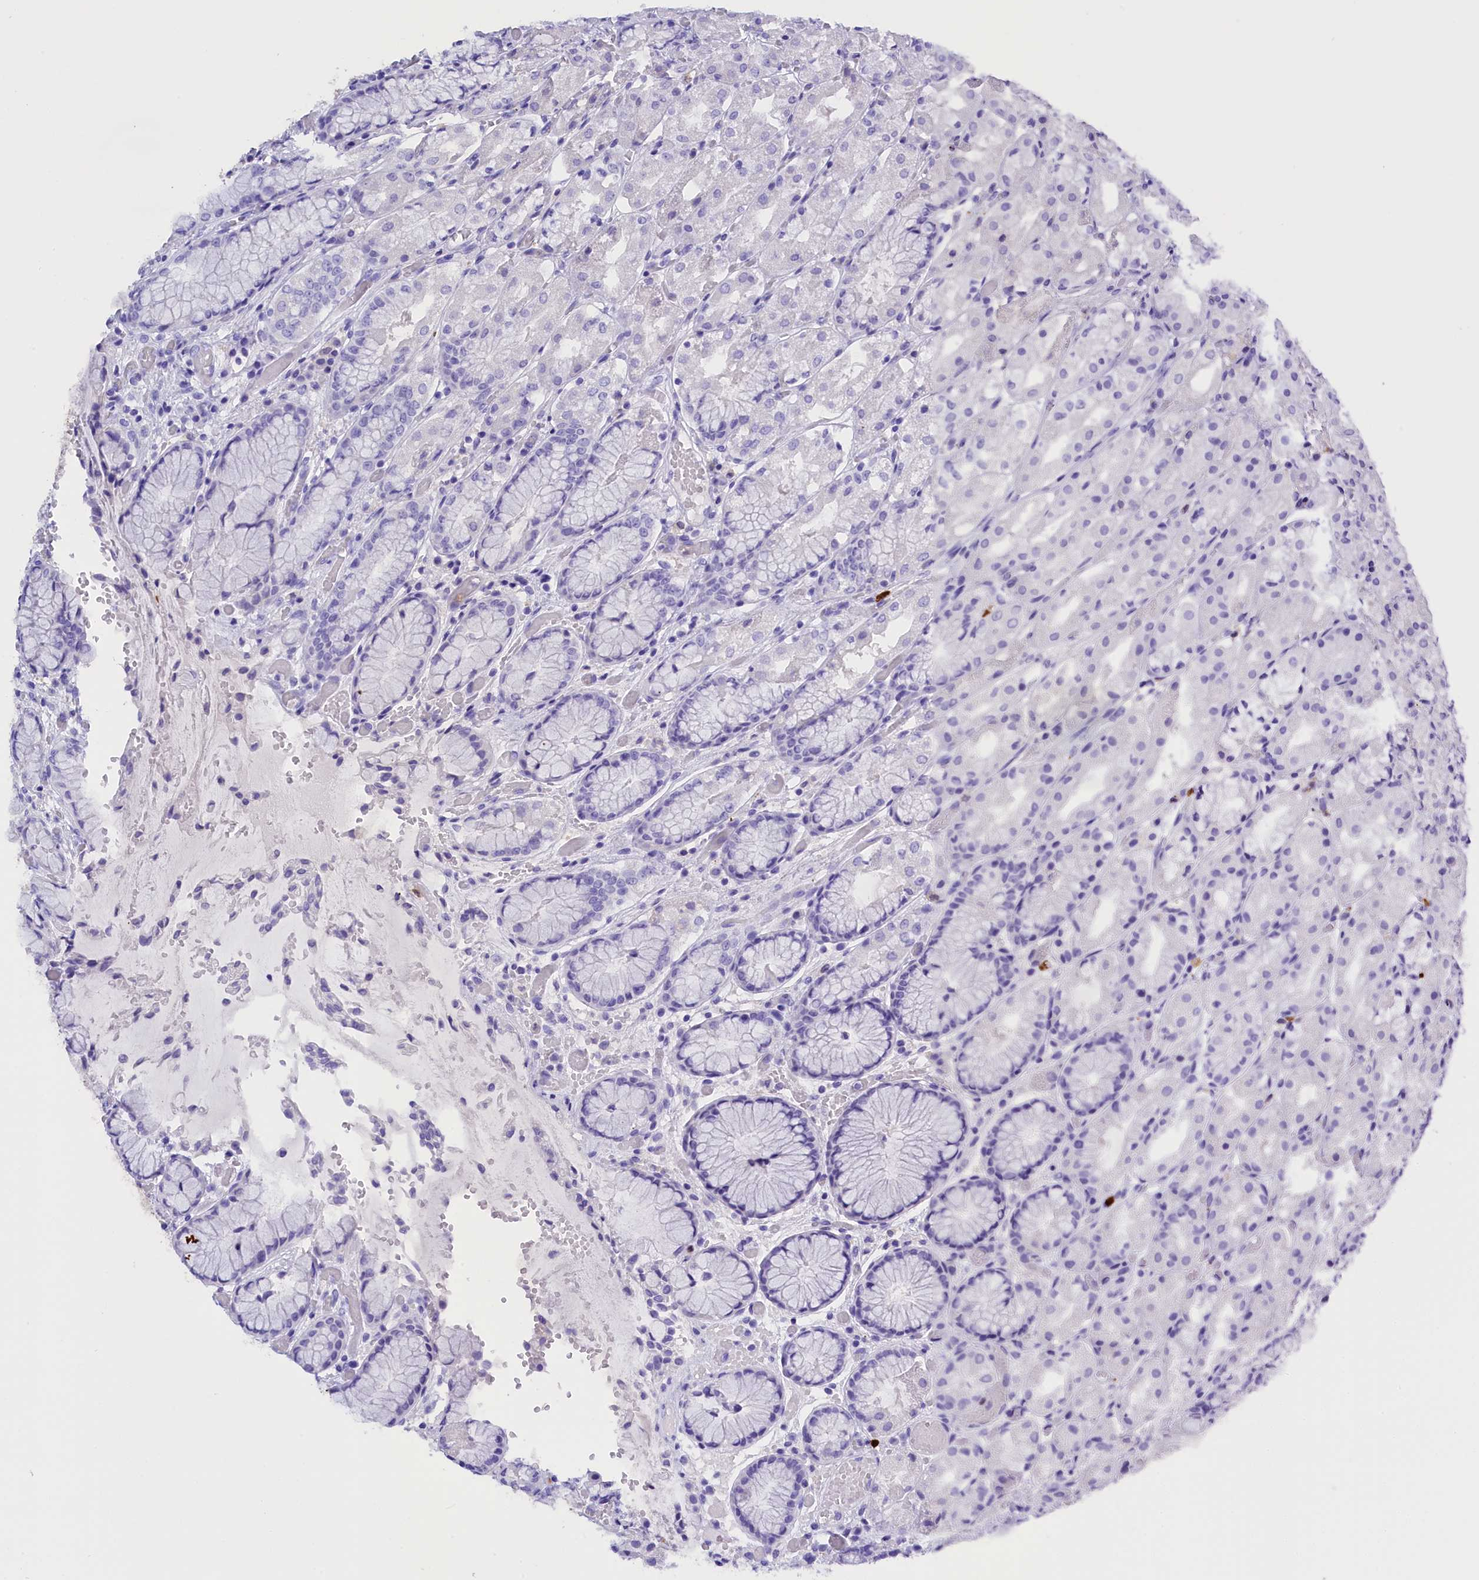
{"staining": {"intensity": "negative", "quantity": "none", "location": "none"}, "tissue": "stomach", "cell_type": "Glandular cells", "image_type": "normal", "snomed": [{"axis": "morphology", "description": "Normal tissue, NOS"}, {"axis": "topography", "description": "Stomach, upper"}], "caption": "Glandular cells are negative for protein expression in normal human stomach. (Stains: DAB immunohistochemistry with hematoxylin counter stain, Microscopy: brightfield microscopy at high magnification).", "gene": "CLC", "patient": {"sex": "male", "age": 72}}